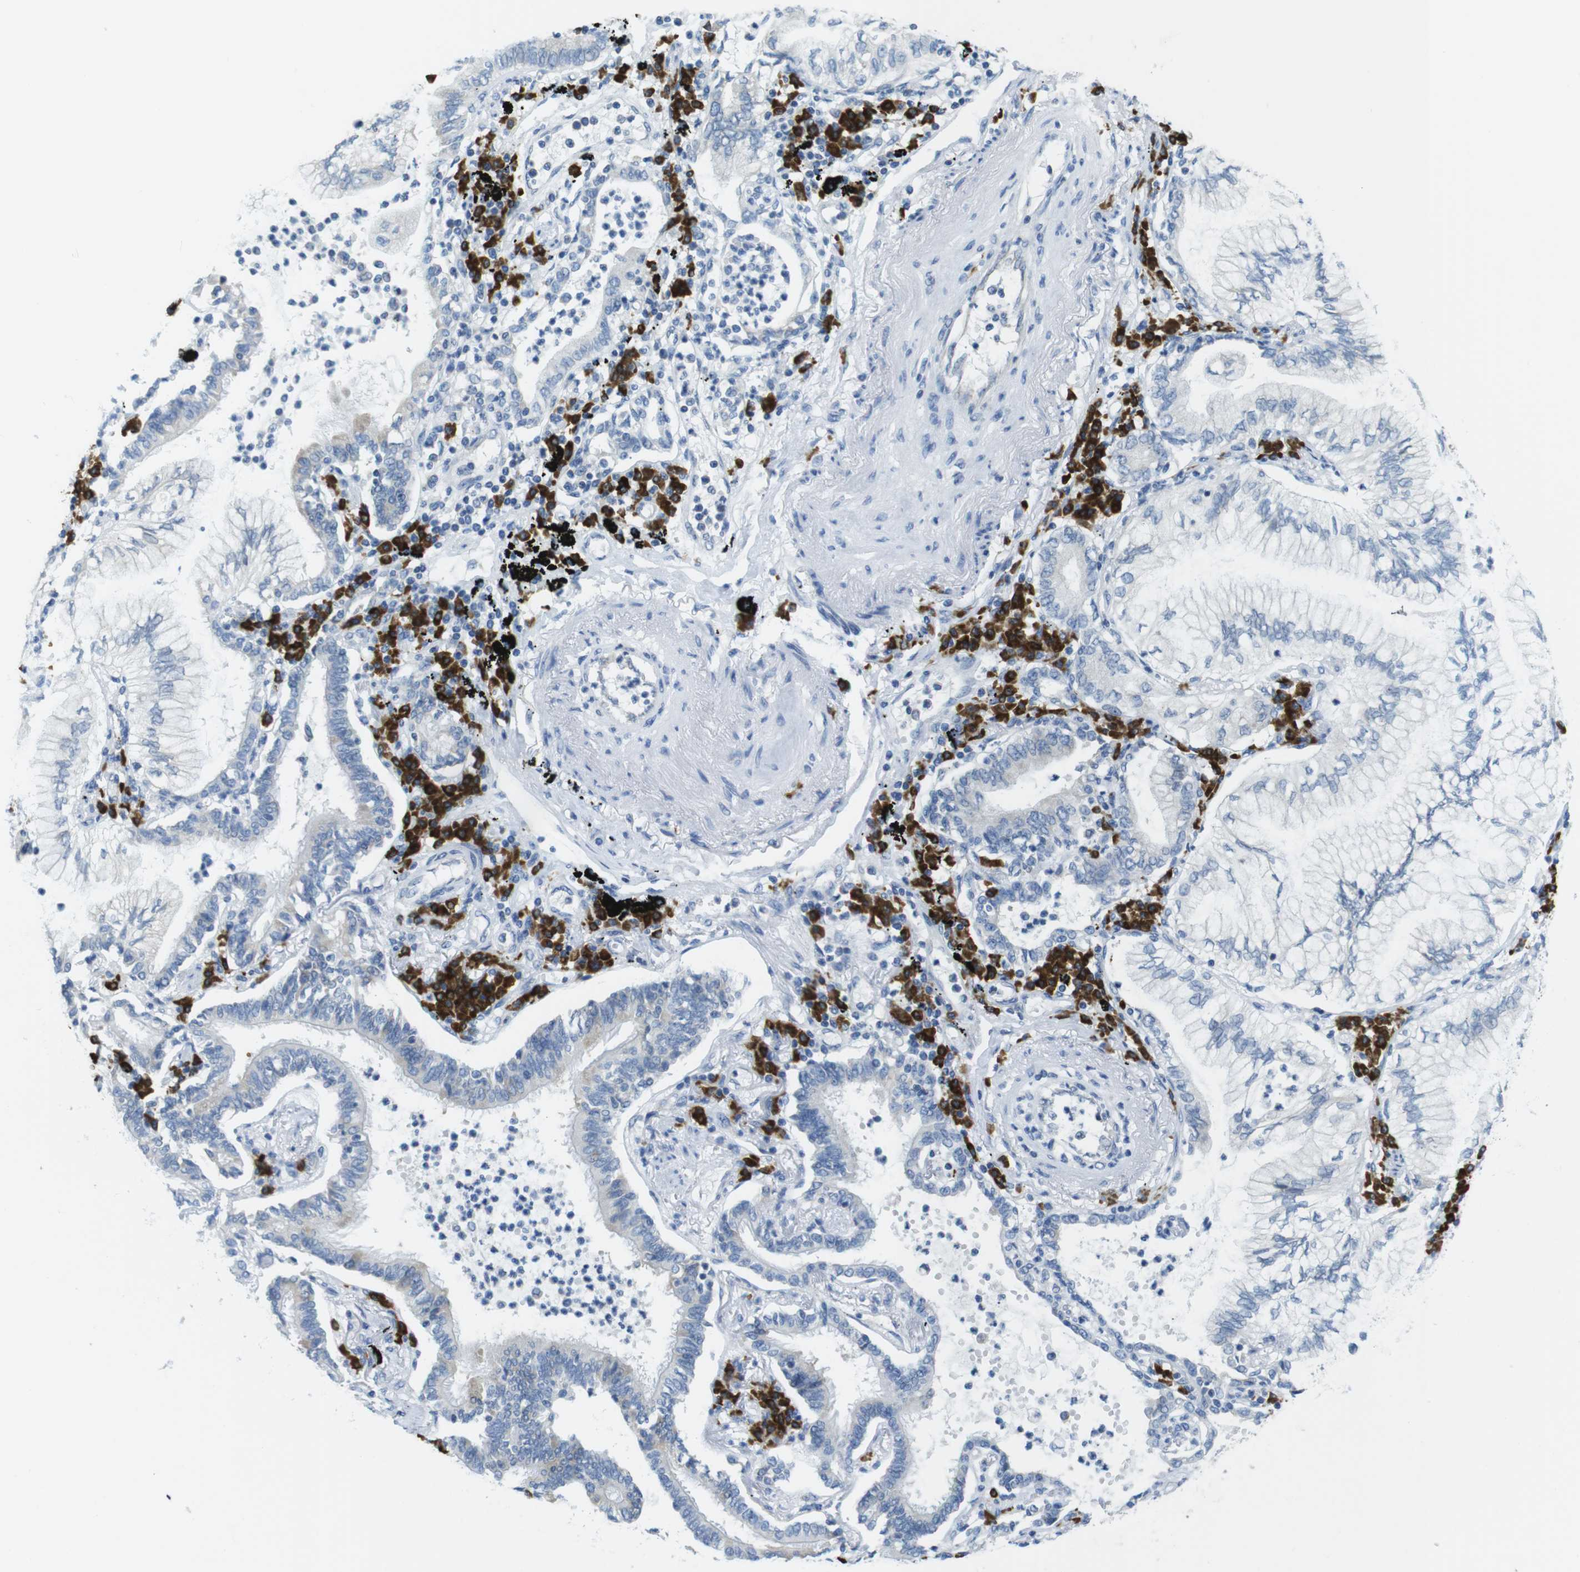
{"staining": {"intensity": "weak", "quantity": "<25%", "location": "cytoplasmic/membranous"}, "tissue": "lung cancer", "cell_type": "Tumor cells", "image_type": "cancer", "snomed": [{"axis": "morphology", "description": "Normal tissue, NOS"}, {"axis": "morphology", "description": "Adenocarcinoma, NOS"}, {"axis": "topography", "description": "Bronchus"}, {"axis": "topography", "description": "Lung"}], "caption": "IHC histopathology image of human lung cancer stained for a protein (brown), which demonstrates no positivity in tumor cells.", "gene": "CLPTM1L", "patient": {"sex": "female", "age": 70}}